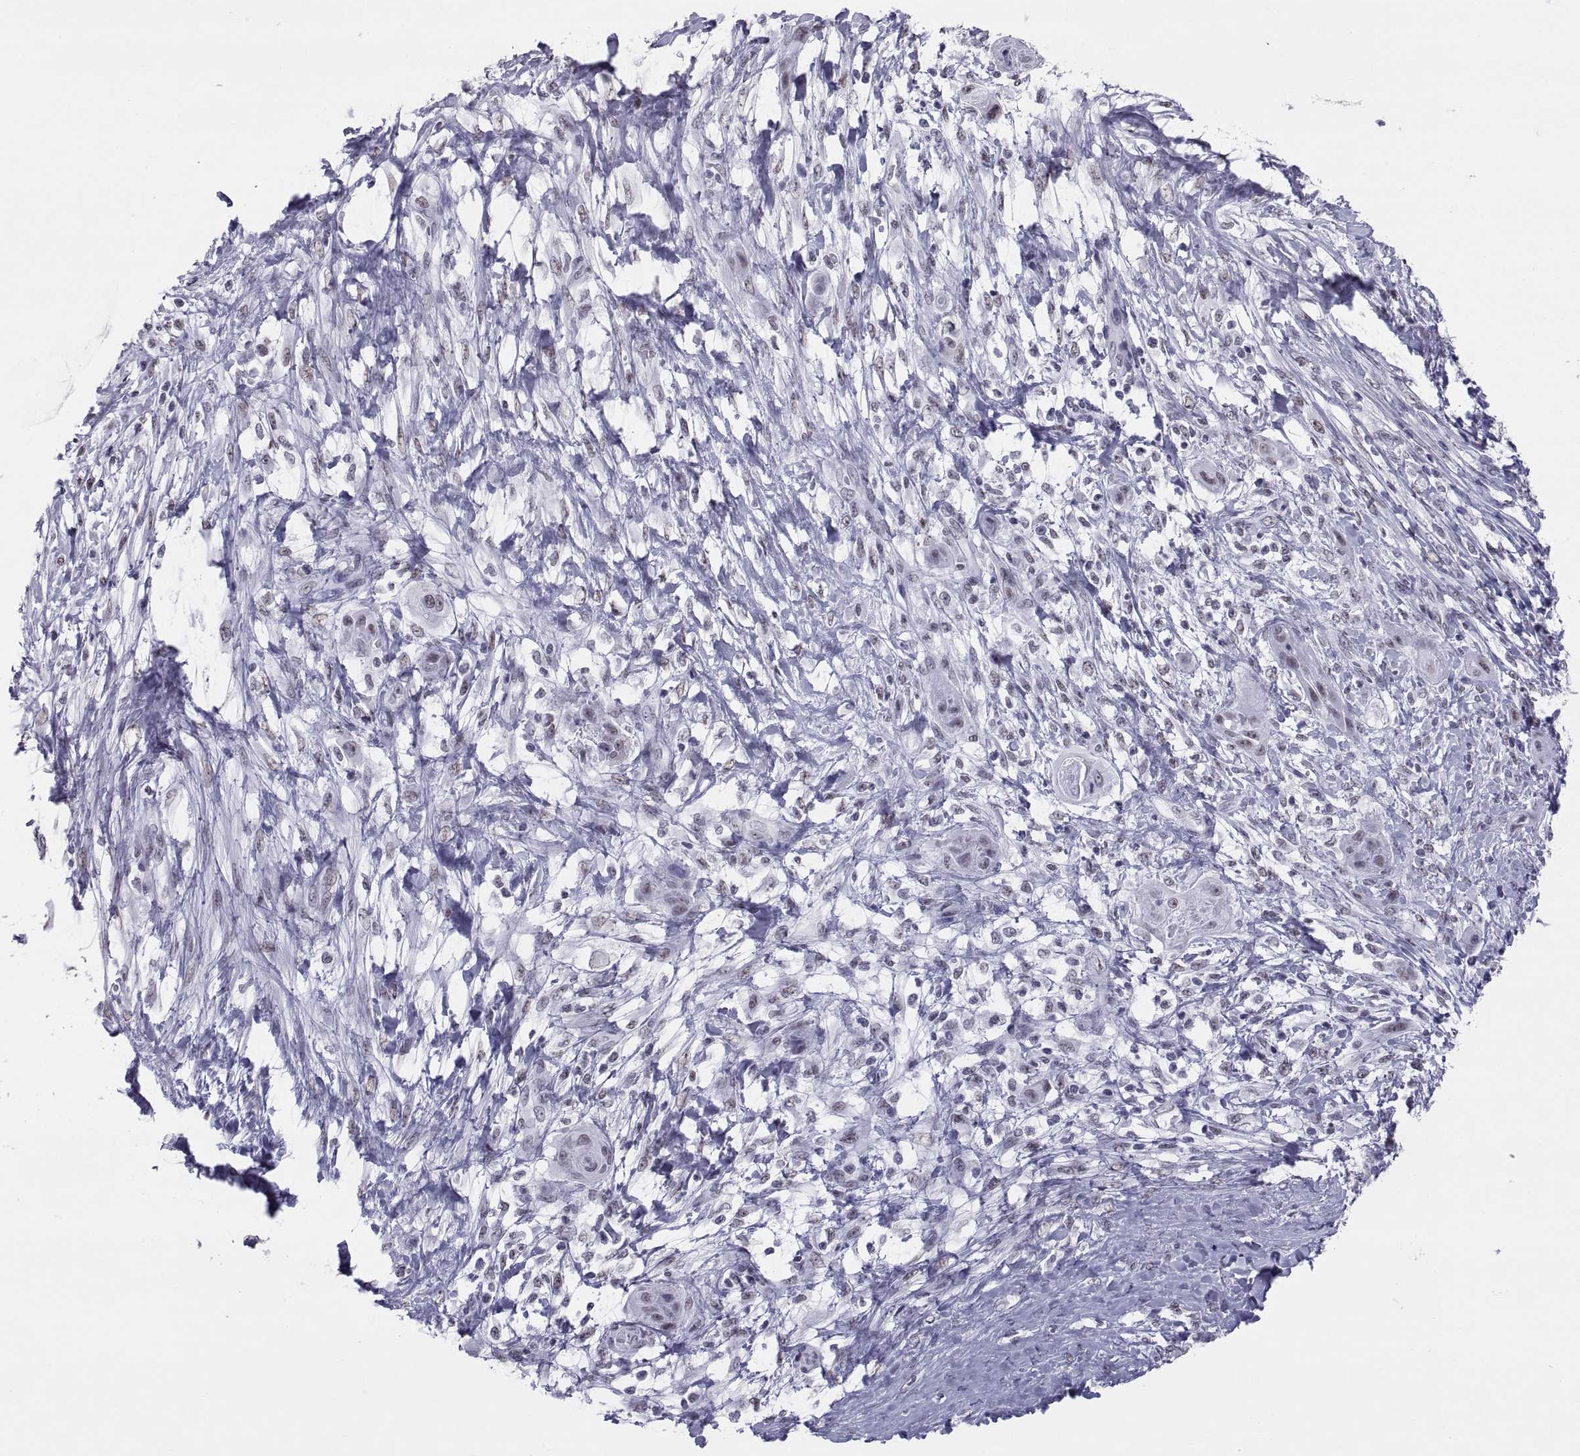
{"staining": {"intensity": "weak", "quantity": "25%-75%", "location": "nuclear"}, "tissue": "skin cancer", "cell_type": "Tumor cells", "image_type": "cancer", "snomed": [{"axis": "morphology", "description": "Squamous cell carcinoma, NOS"}, {"axis": "topography", "description": "Skin"}], "caption": "IHC staining of skin squamous cell carcinoma, which demonstrates low levels of weak nuclear expression in about 25%-75% of tumor cells indicating weak nuclear protein staining. The staining was performed using DAB (brown) for protein detection and nuclei were counterstained in hematoxylin (blue).", "gene": "NEUROD6", "patient": {"sex": "male", "age": 62}}